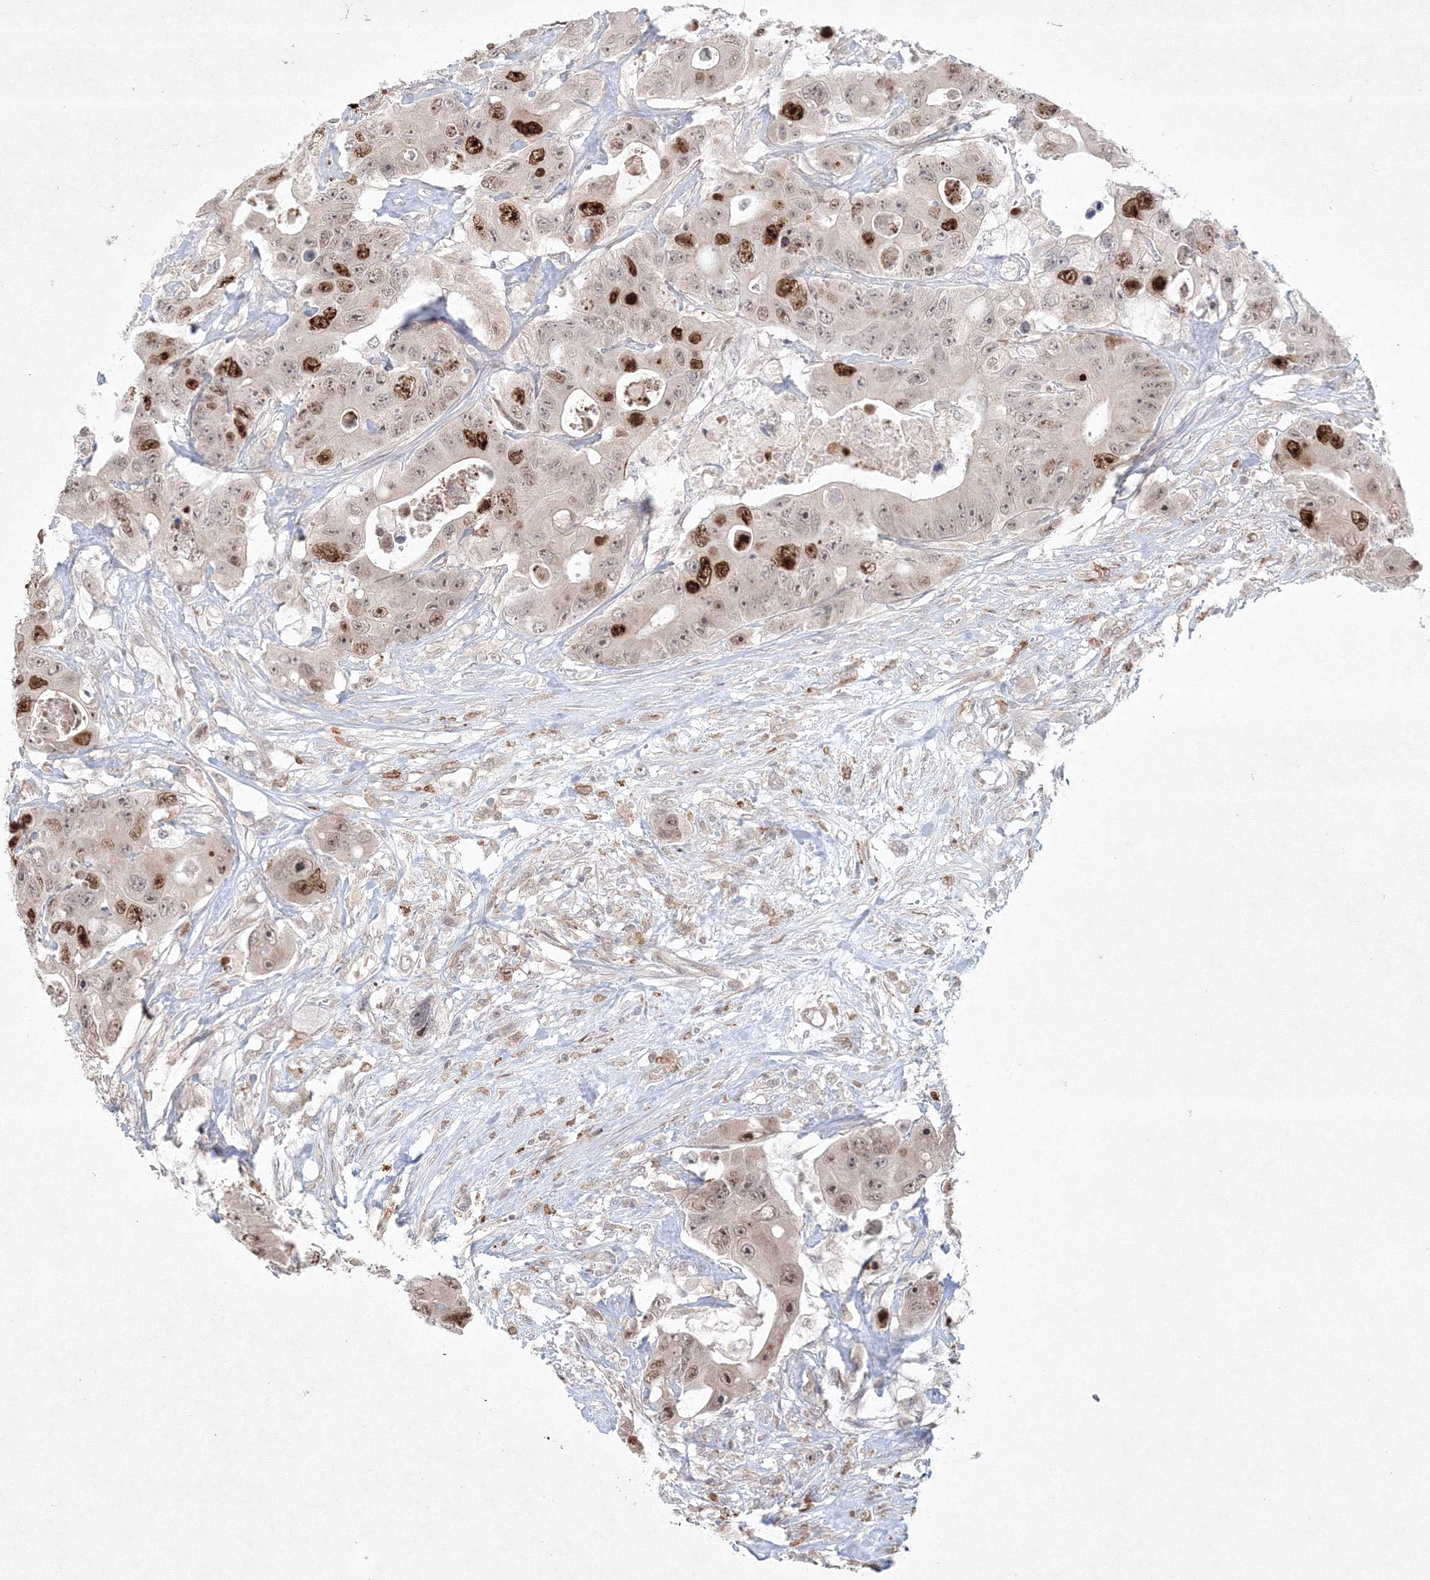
{"staining": {"intensity": "strong", "quantity": "25%-75%", "location": "nuclear"}, "tissue": "colorectal cancer", "cell_type": "Tumor cells", "image_type": "cancer", "snomed": [{"axis": "morphology", "description": "Adenocarcinoma, NOS"}, {"axis": "topography", "description": "Colon"}], "caption": "The immunohistochemical stain labels strong nuclear expression in tumor cells of colorectal cancer tissue.", "gene": "KIF20A", "patient": {"sex": "female", "age": 46}}